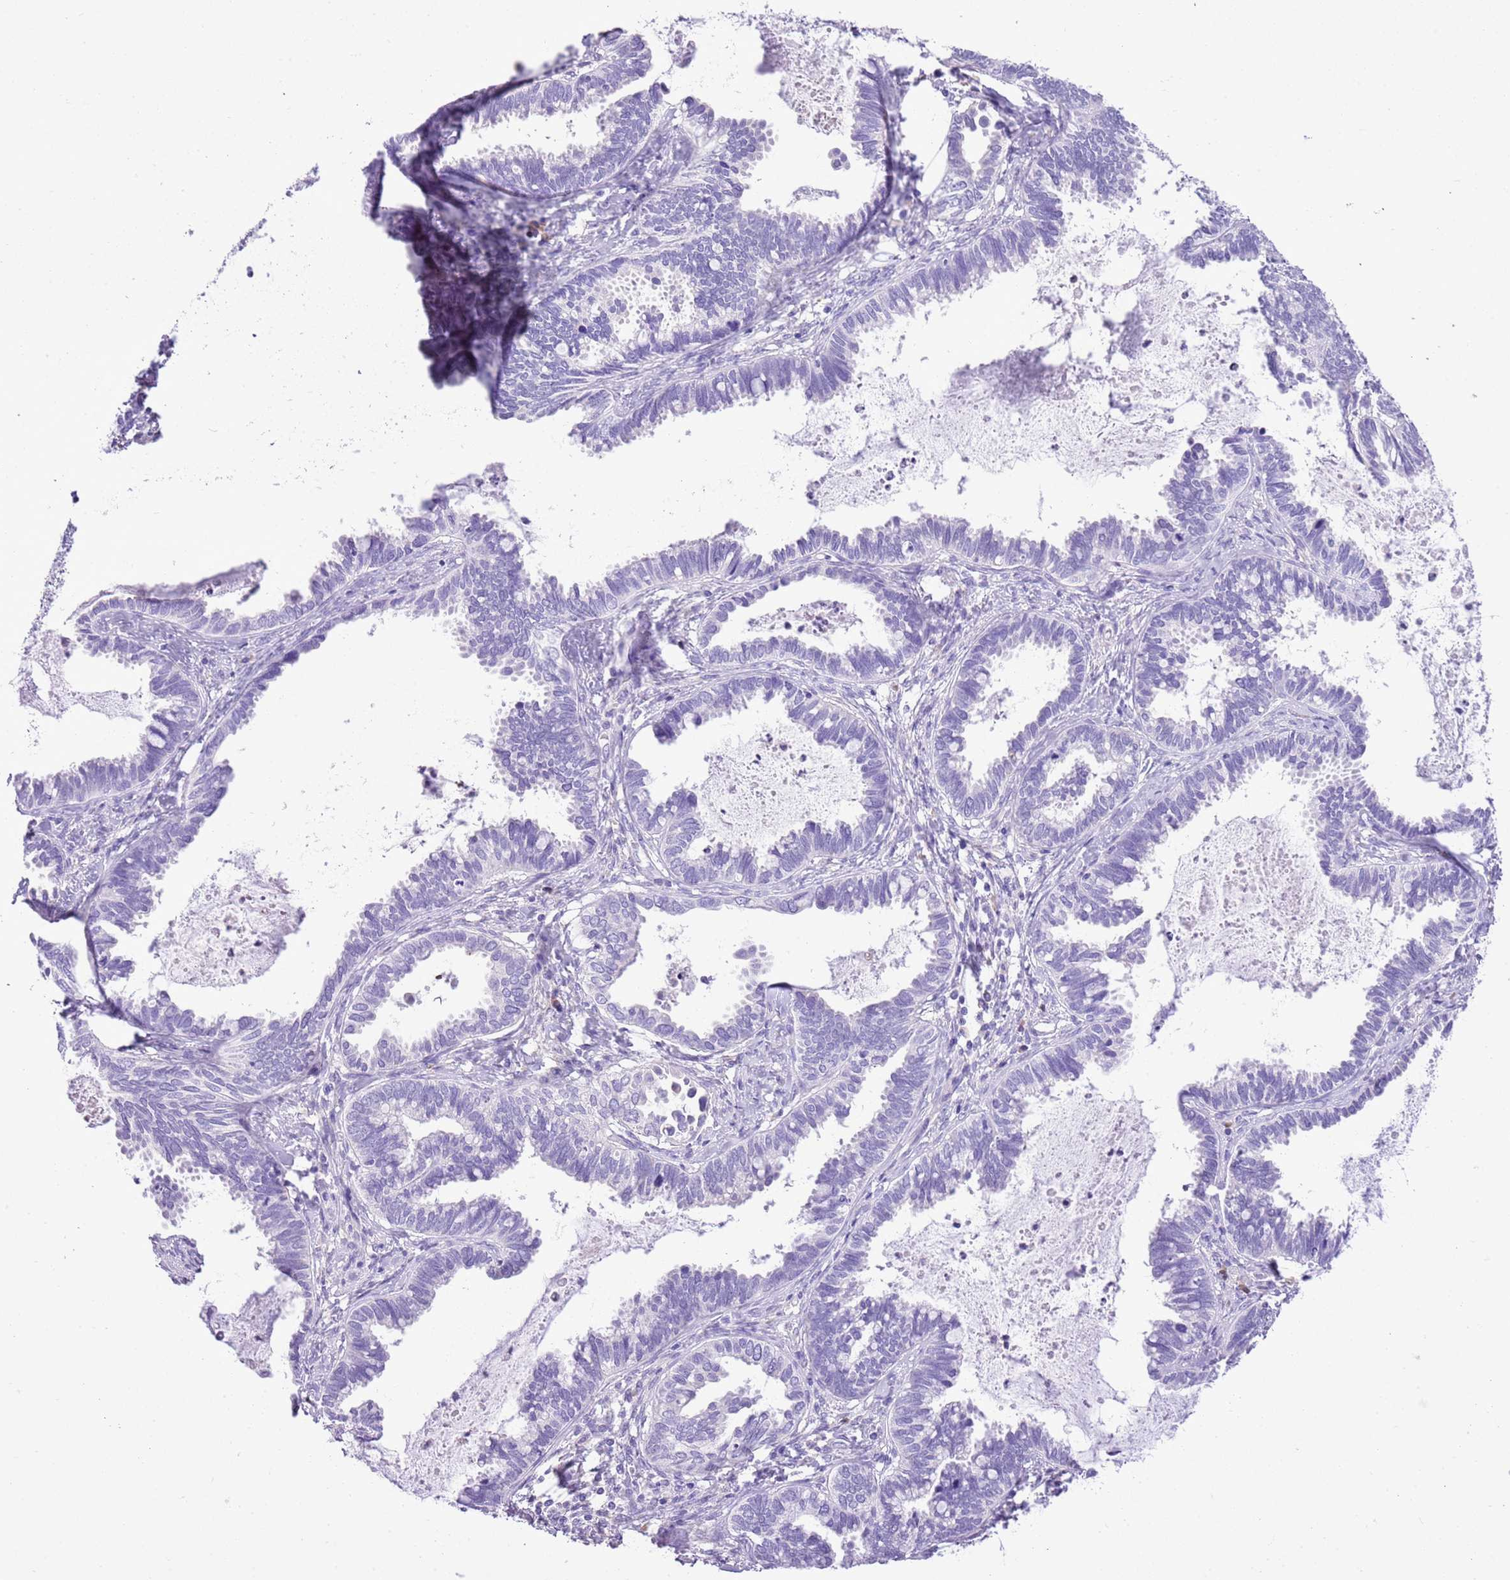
{"staining": {"intensity": "negative", "quantity": "none", "location": "none"}, "tissue": "cervical cancer", "cell_type": "Tumor cells", "image_type": "cancer", "snomed": [{"axis": "morphology", "description": "Adenocarcinoma, NOS"}, {"axis": "topography", "description": "Cervix"}], "caption": "Adenocarcinoma (cervical) was stained to show a protein in brown. There is no significant positivity in tumor cells.", "gene": "AAR2", "patient": {"sex": "female", "age": 37}}